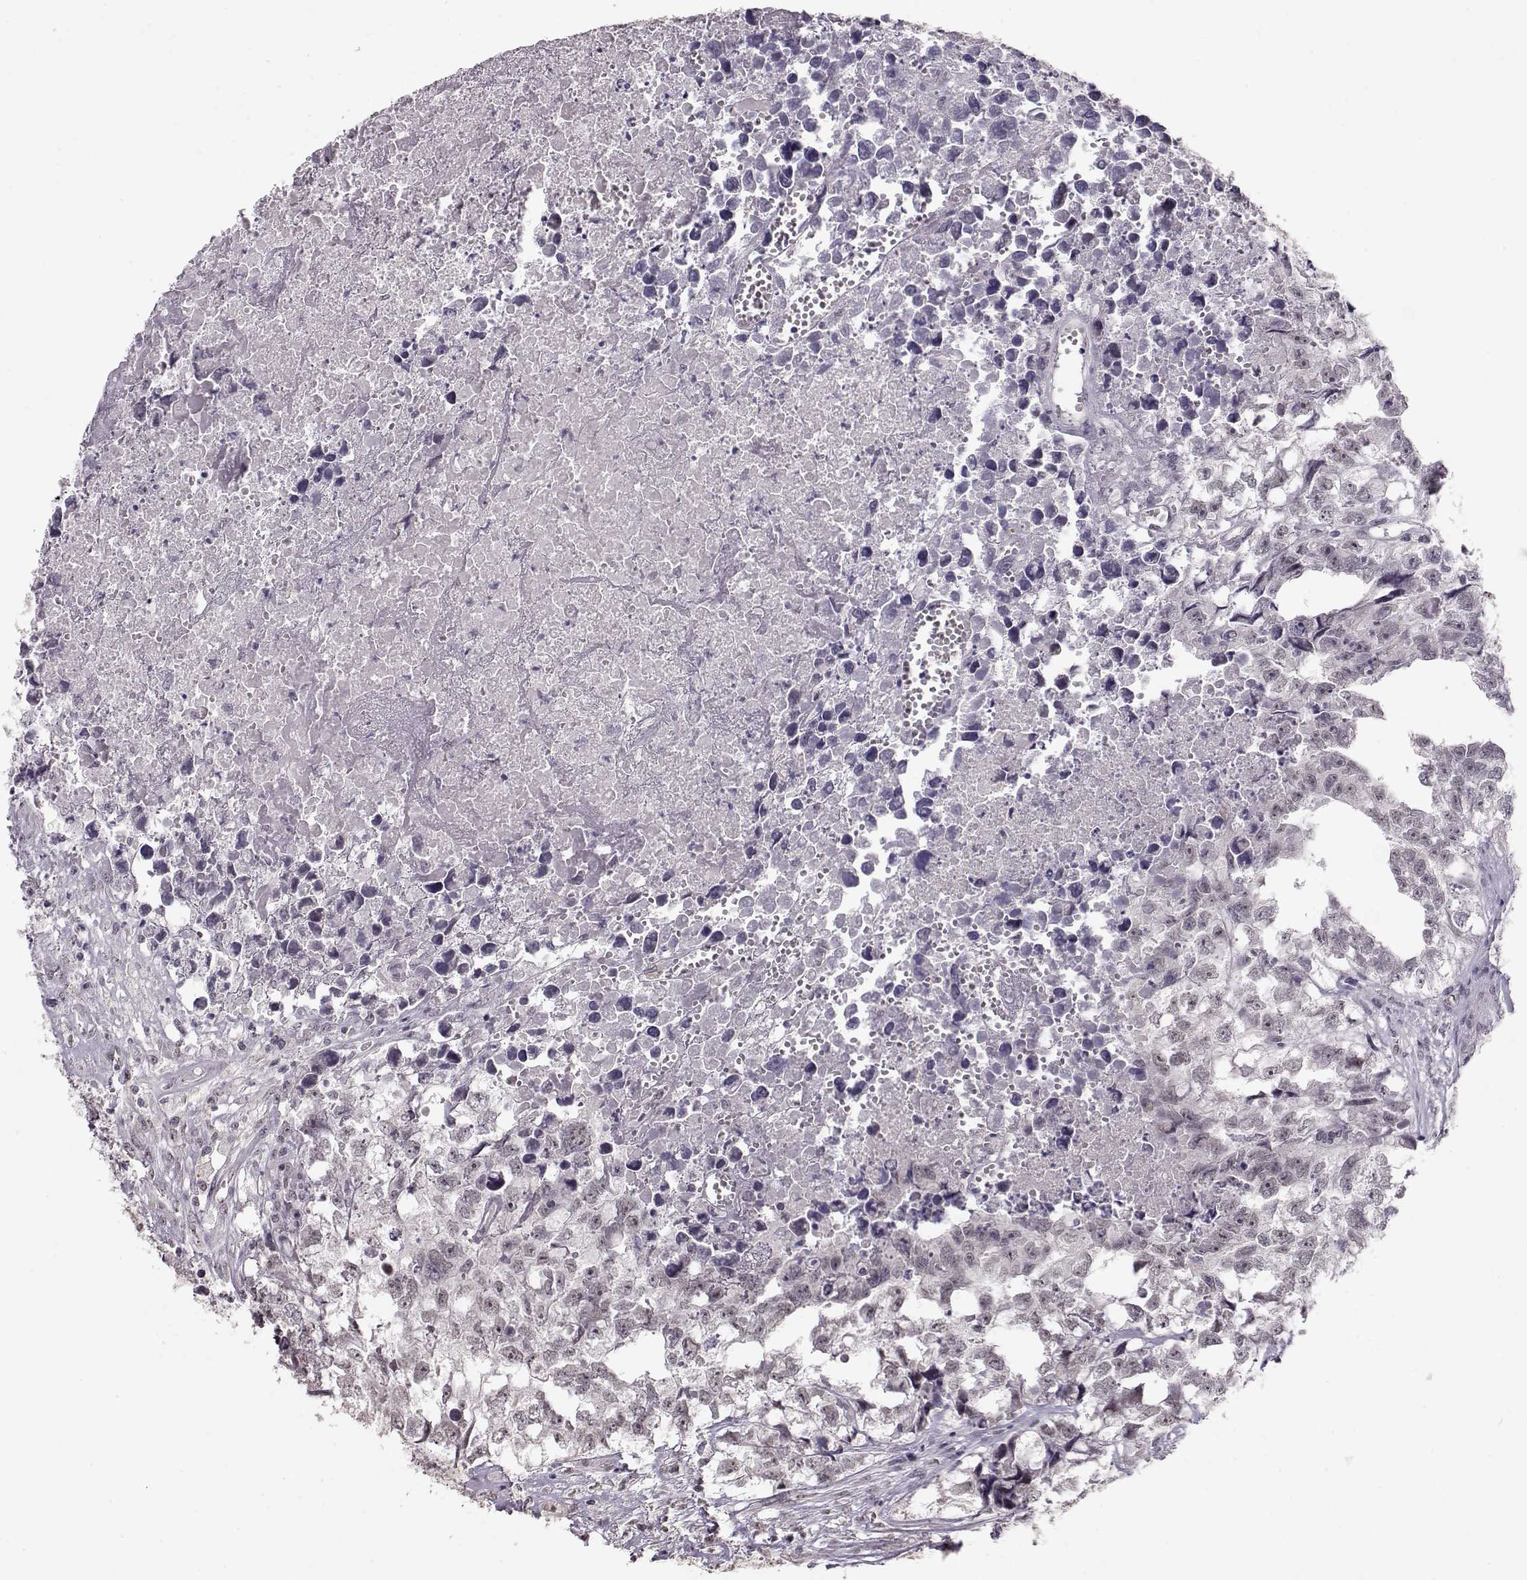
{"staining": {"intensity": "weak", "quantity": "<25%", "location": "nuclear"}, "tissue": "testis cancer", "cell_type": "Tumor cells", "image_type": "cancer", "snomed": [{"axis": "morphology", "description": "Carcinoma, Embryonal, NOS"}, {"axis": "morphology", "description": "Teratoma, malignant, NOS"}, {"axis": "topography", "description": "Testis"}], "caption": "Tumor cells show no significant positivity in testis malignant teratoma.", "gene": "PCP4", "patient": {"sex": "male", "age": 44}}